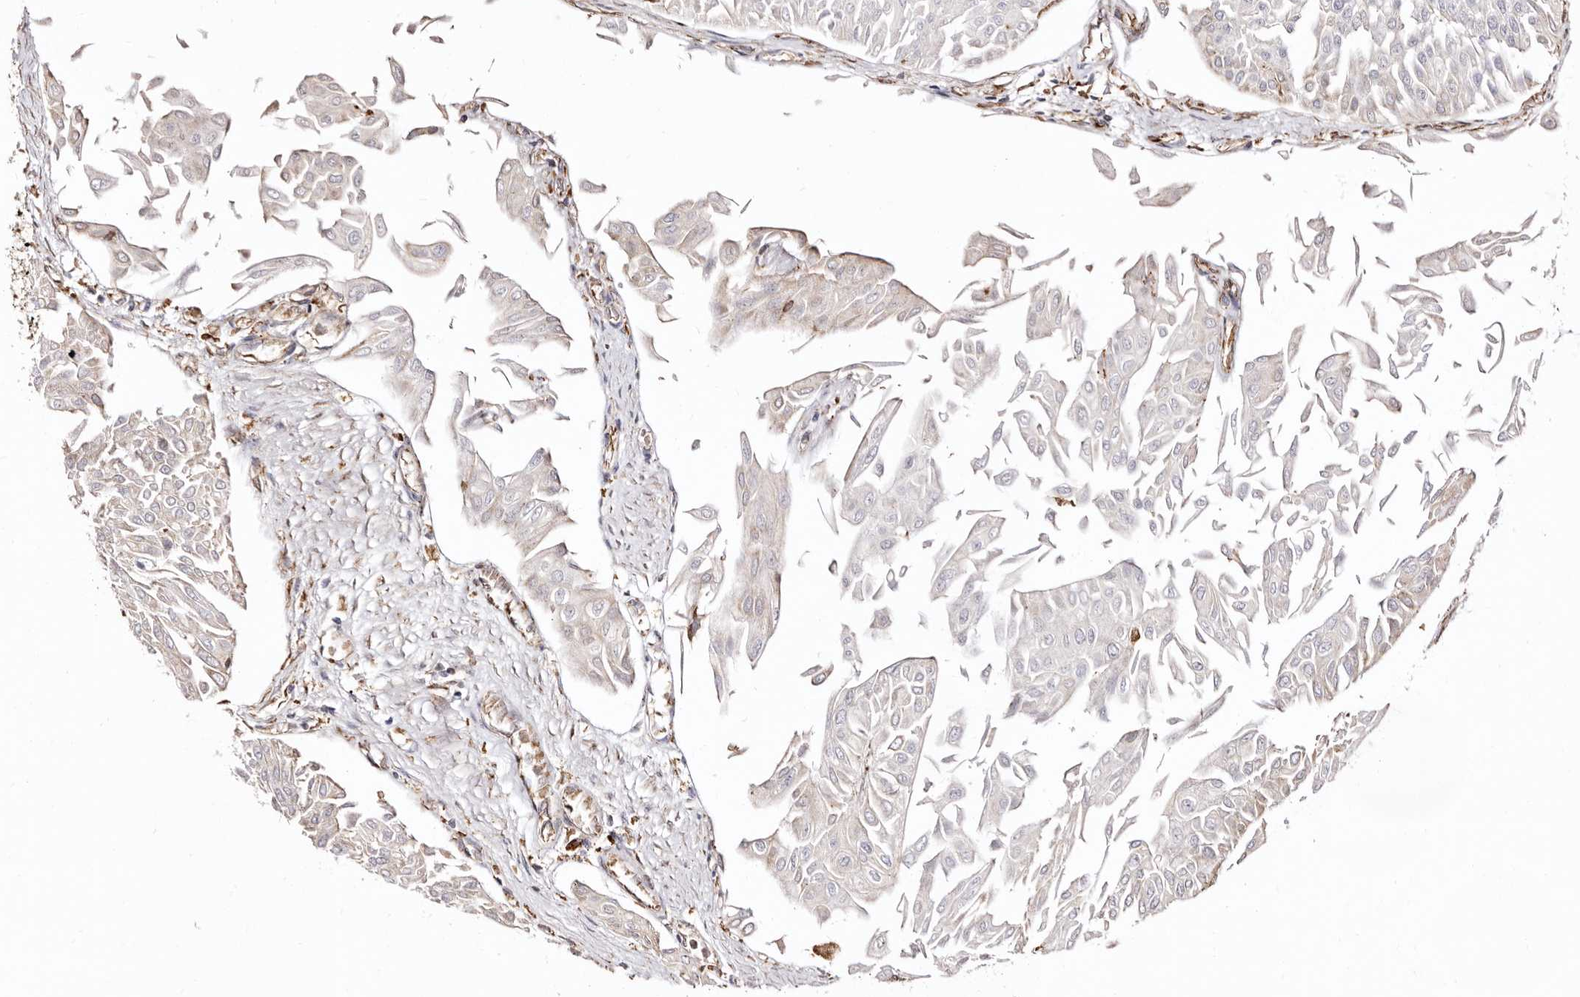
{"staining": {"intensity": "negative", "quantity": "none", "location": "none"}, "tissue": "urothelial cancer", "cell_type": "Tumor cells", "image_type": "cancer", "snomed": [{"axis": "morphology", "description": "Urothelial carcinoma, Low grade"}, {"axis": "topography", "description": "Urinary bladder"}], "caption": "Immunohistochemical staining of low-grade urothelial carcinoma exhibits no significant staining in tumor cells.", "gene": "ACBD6", "patient": {"sex": "male", "age": 67}}